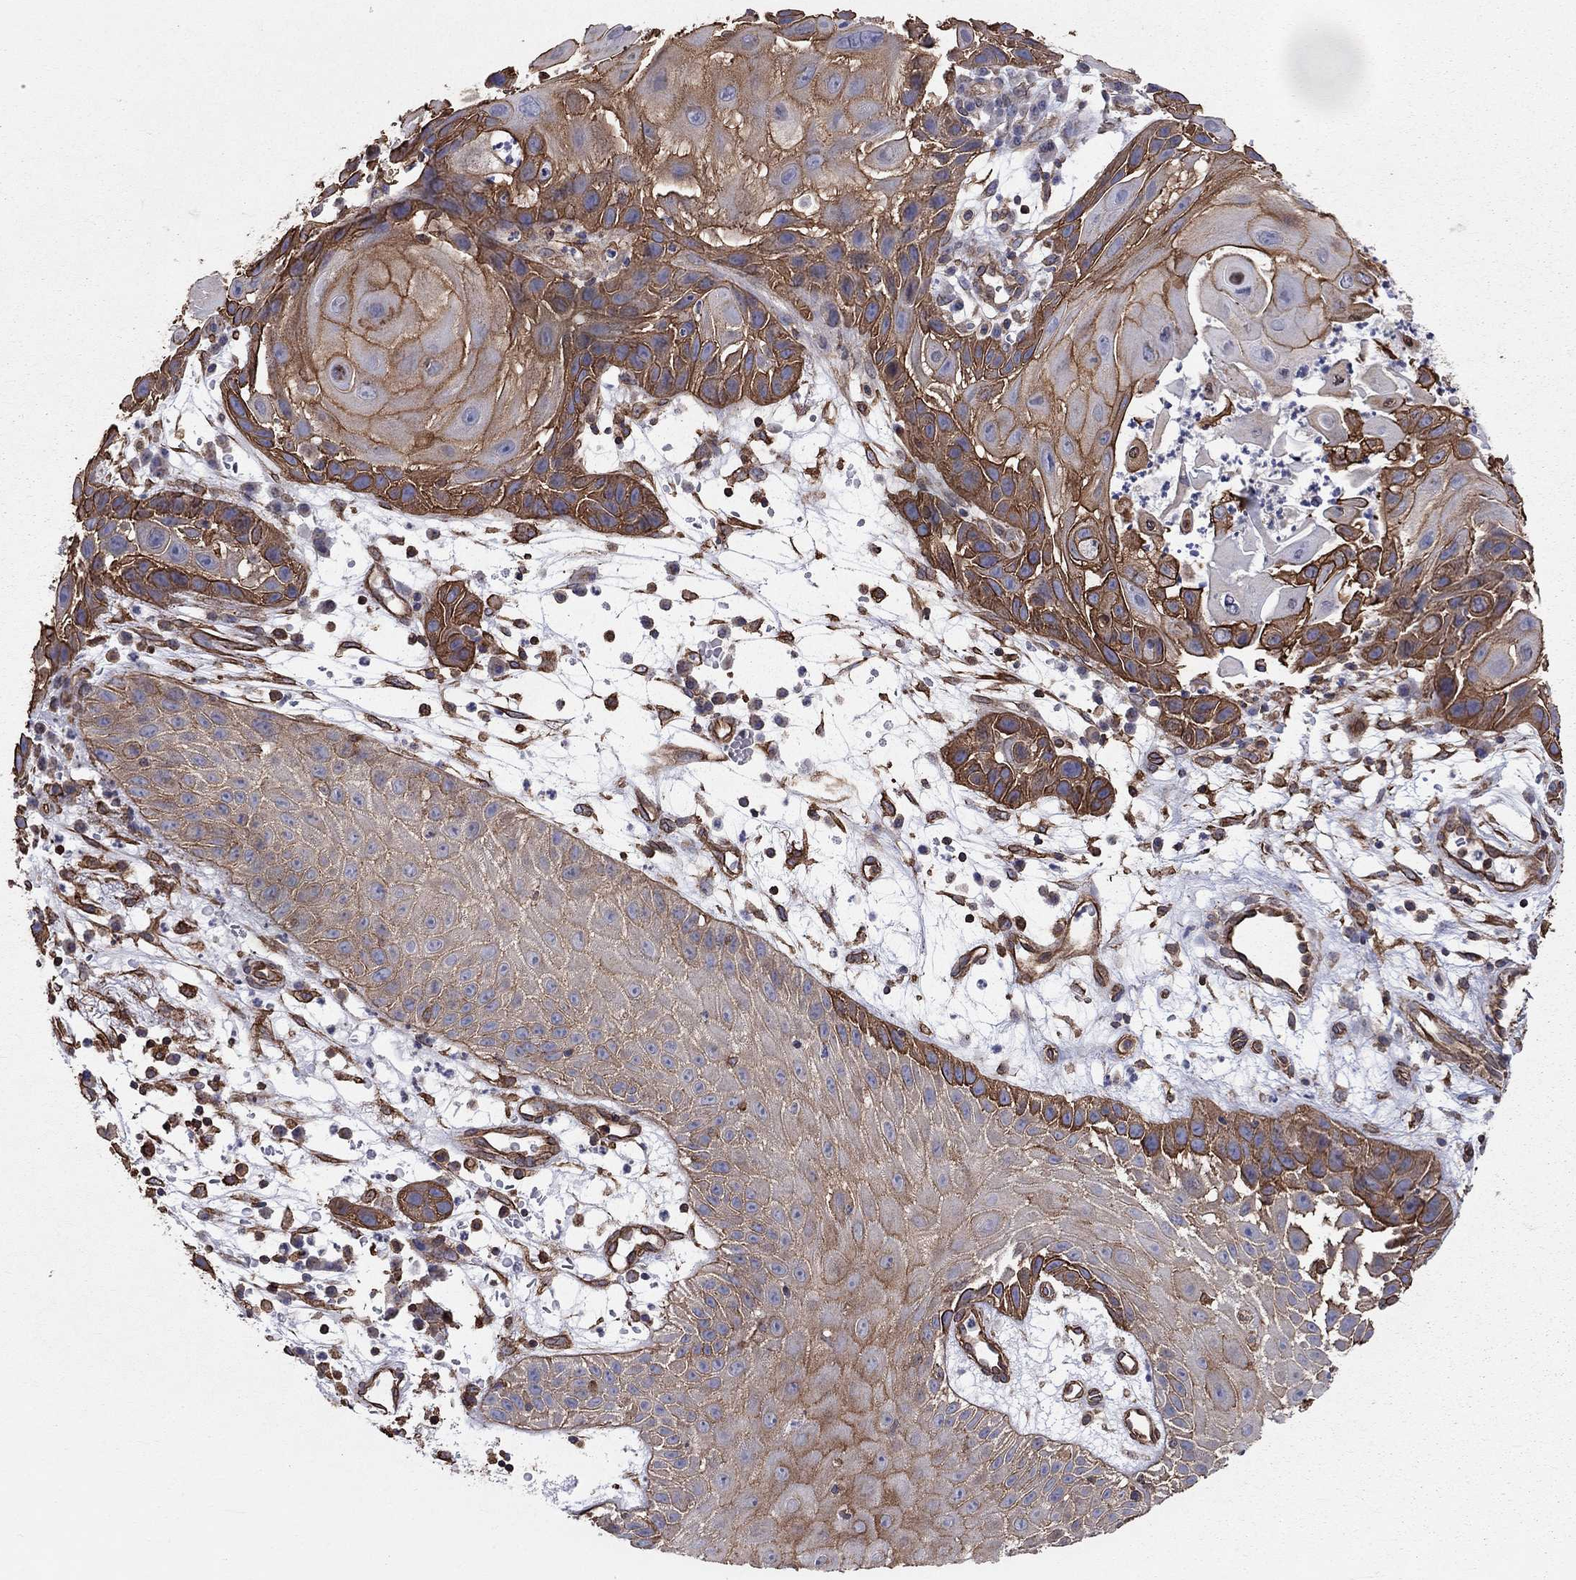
{"staining": {"intensity": "strong", "quantity": "25%-75%", "location": "cytoplasmic/membranous"}, "tissue": "skin cancer", "cell_type": "Tumor cells", "image_type": "cancer", "snomed": [{"axis": "morphology", "description": "Normal tissue, NOS"}, {"axis": "morphology", "description": "Squamous cell carcinoma, NOS"}, {"axis": "topography", "description": "Skin"}], "caption": "IHC of human skin squamous cell carcinoma reveals high levels of strong cytoplasmic/membranous staining in about 25%-75% of tumor cells.", "gene": "BICDL2", "patient": {"sex": "male", "age": 79}}